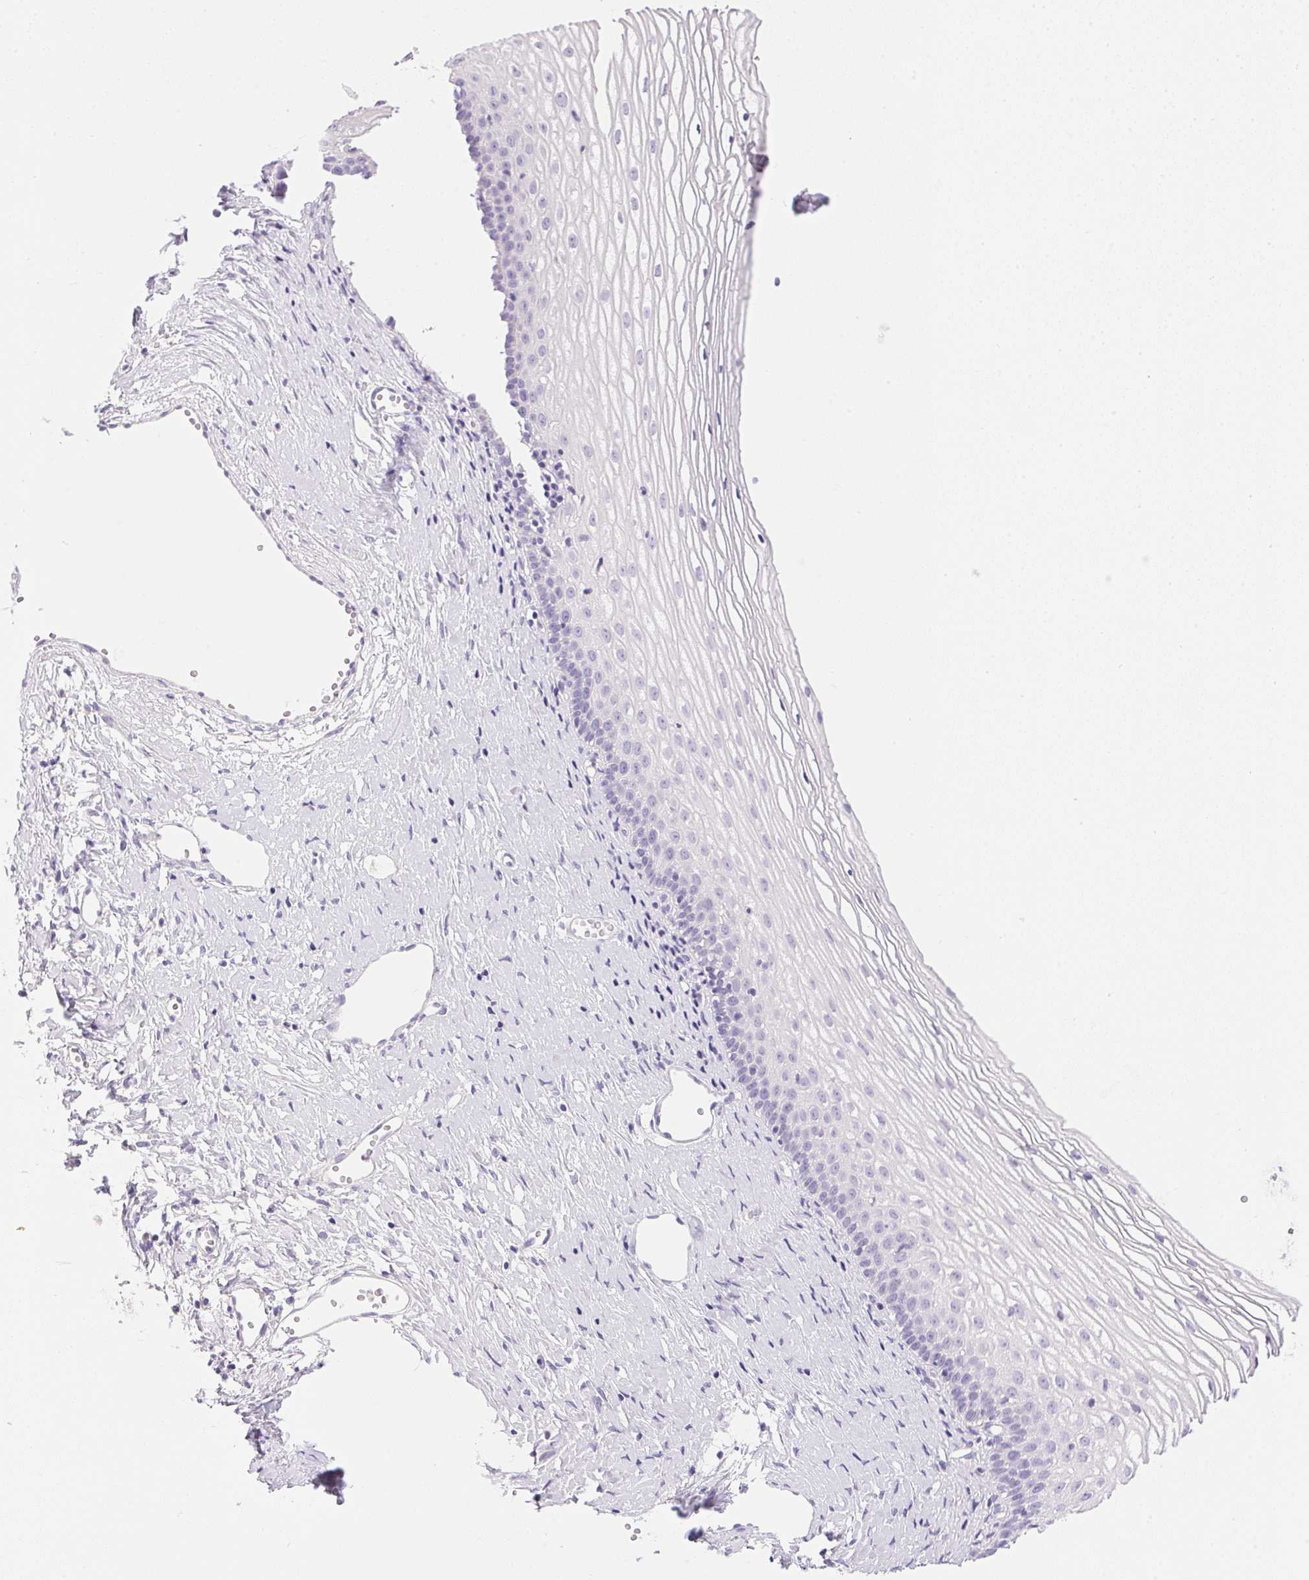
{"staining": {"intensity": "negative", "quantity": "none", "location": "none"}, "tissue": "cervix", "cell_type": "Glandular cells", "image_type": "normal", "snomed": [{"axis": "morphology", "description": "Normal tissue, NOS"}, {"axis": "topography", "description": "Cervix"}], "caption": "Unremarkable cervix was stained to show a protein in brown. There is no significant expression in glandular cells. Nuclei are stained in blue.", "gene": "ATP6V0A4", "patient": {"sex": "female", "age": 40}}